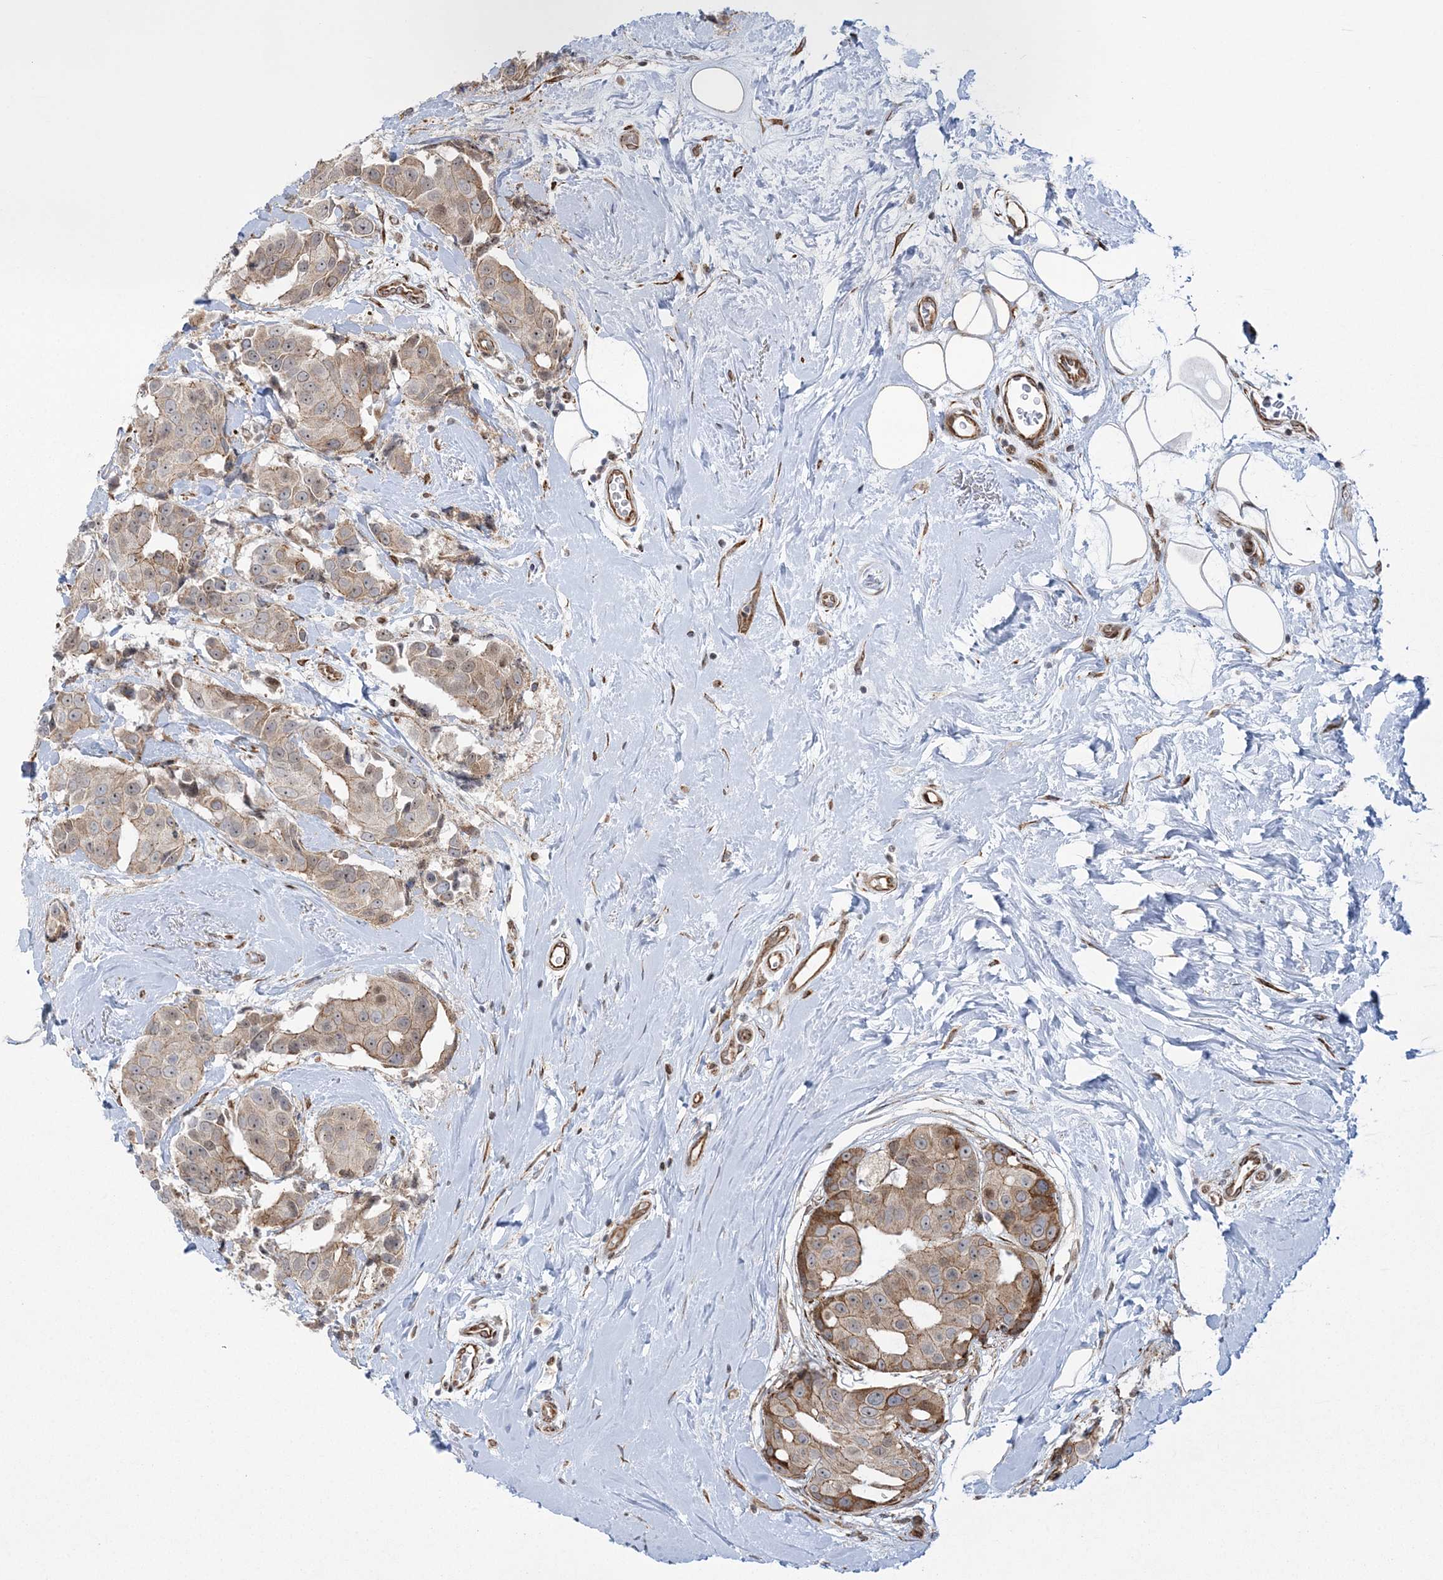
{"staining": {"intensity": "moderate", "quantity": "<25%", "location": "cytoplasmic/membranous"}, "tissue": "breast cancer", "cell_type": "Tumor cells", "image_type": "cancer", "snomed": [{"axis": "morphology", "description": "Normal tissue, NOS"}, {"axis": "morphology", "description": "Duct carcinoma"}, {"axis": "topography", "description": "Breast"}], "caption": "This is an image of immunohistochemistry staining of breast cancer, which shows moderate expression in the cytoplasmic/membranous of tumor cells.", "gene": "EFCAB12", "patient": {"sex": "female", "age": 39}}